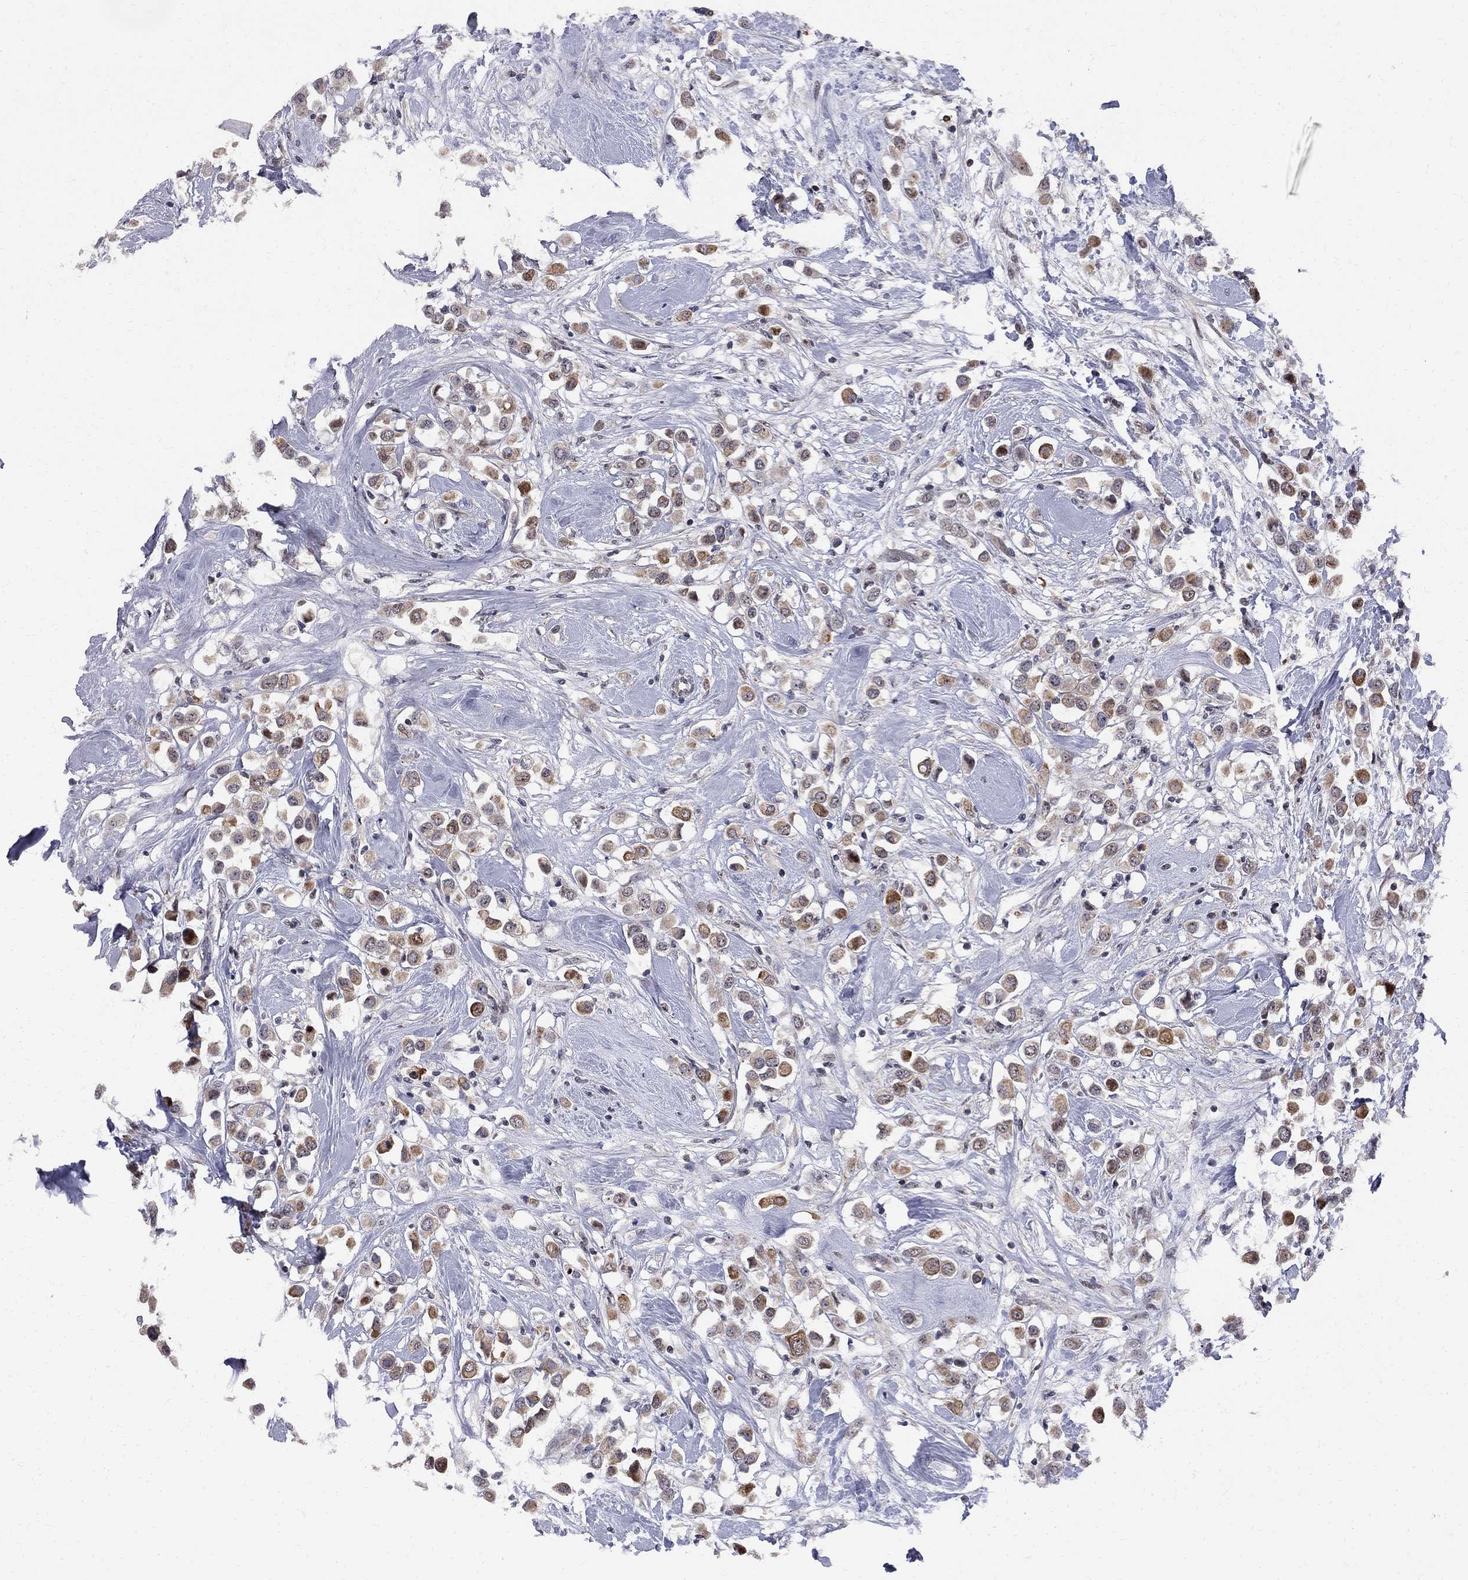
{"staining": {"intensity": "moderate", "quantity": "25%-75%", "location": "cytoplasmic/membranous,nuclear"}, "tissue": "breast cancer", "cell_type": "Tumor cells", "image_type": "cancer", "snomed": [{"axis": "morphology", "description": "Duct carcinoma"}, {"axis": "topography", "description": "Breast"}], "caption": "IHC photomicrograph of neoplastic tissue: human breast cancer stained using IHC displays medium levels of moderate protein expression localized specifically in the cytoplasmic/membranous and nuclear of tumor cells, appearing as a cytoplasmic/membranous and nuclear brown color.", "gene": "DHX33", "patient": {"sex": "female", "age": 61}}